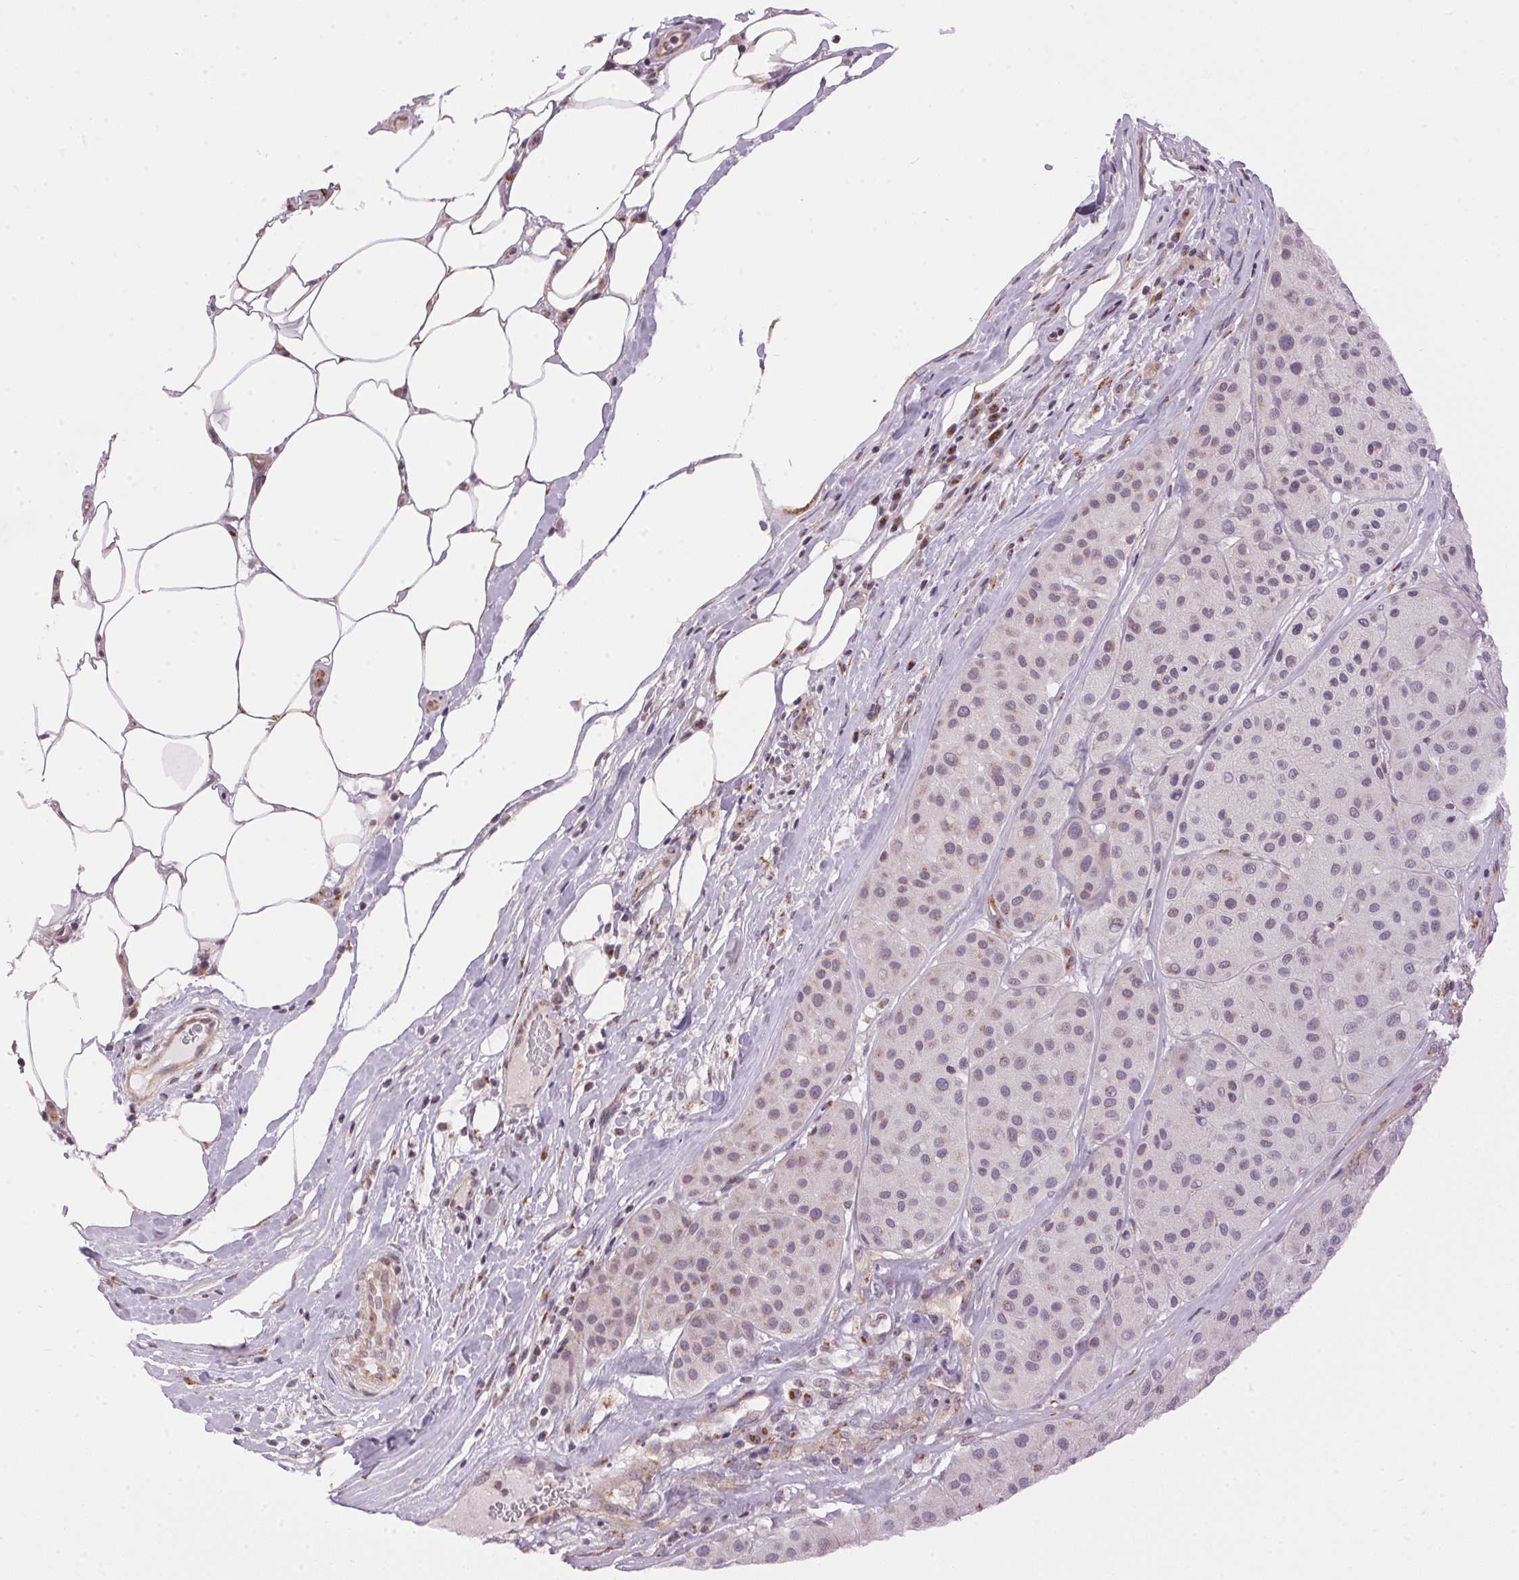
{"staining": {"intensity": "weak", "quantity": "<25%", "location": "cytoplasmic/membranous"}, "tissue": "melanoma", "cell_type": "Tumor cells", "image_type": "cancer", "snomed": [{"axis": "morphology", "description": "Malignant melanoma, Metastatic site"}, {"axis": "topography", "description": "Smooth muscle"}], "caption": "Micrograph shows no significant protein staining in tumor cells of malignant melanoma (metastatic site). Nuclei are stained in blue.", "gene": "GOLPH3", "patient": {"sex": "male", "age": 41}}